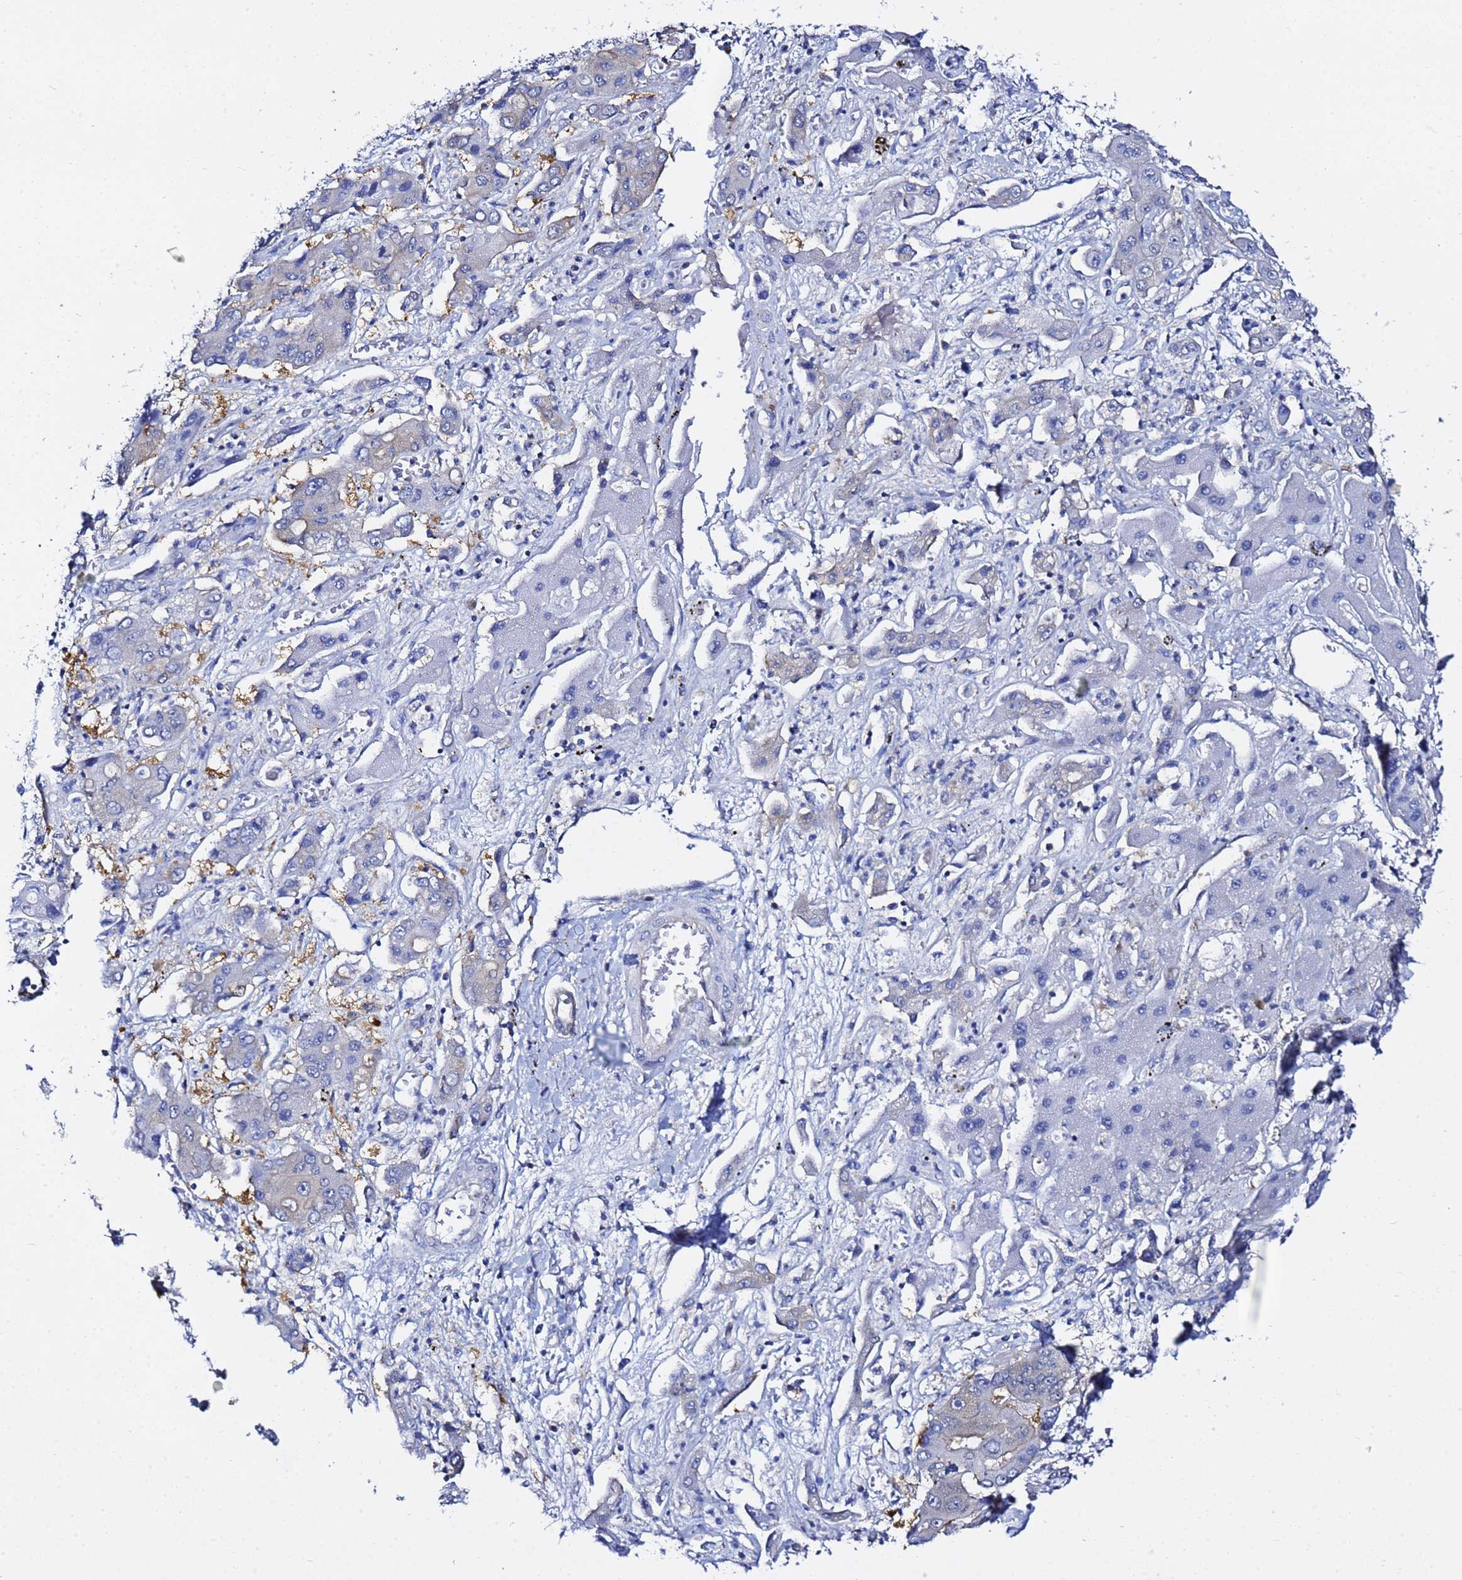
{"staining": {"intensity": "negative", "quantity": "none", "location": "none"}, "tissue": "liver cancer", "cell_type": "Tumor cells", "image_type": "cancer", "snomed": [{"axis": "morphology", "description": "Cholangiocarcinoma"}, {"axis": "topography", "description": "Liver"}], "caption": "Liver cancer stained for a protein using immunohistochemistry demonstrates no expression tumor cells.", "gene": "LENG1", "patient": {"sex": "male", "age": 67}}